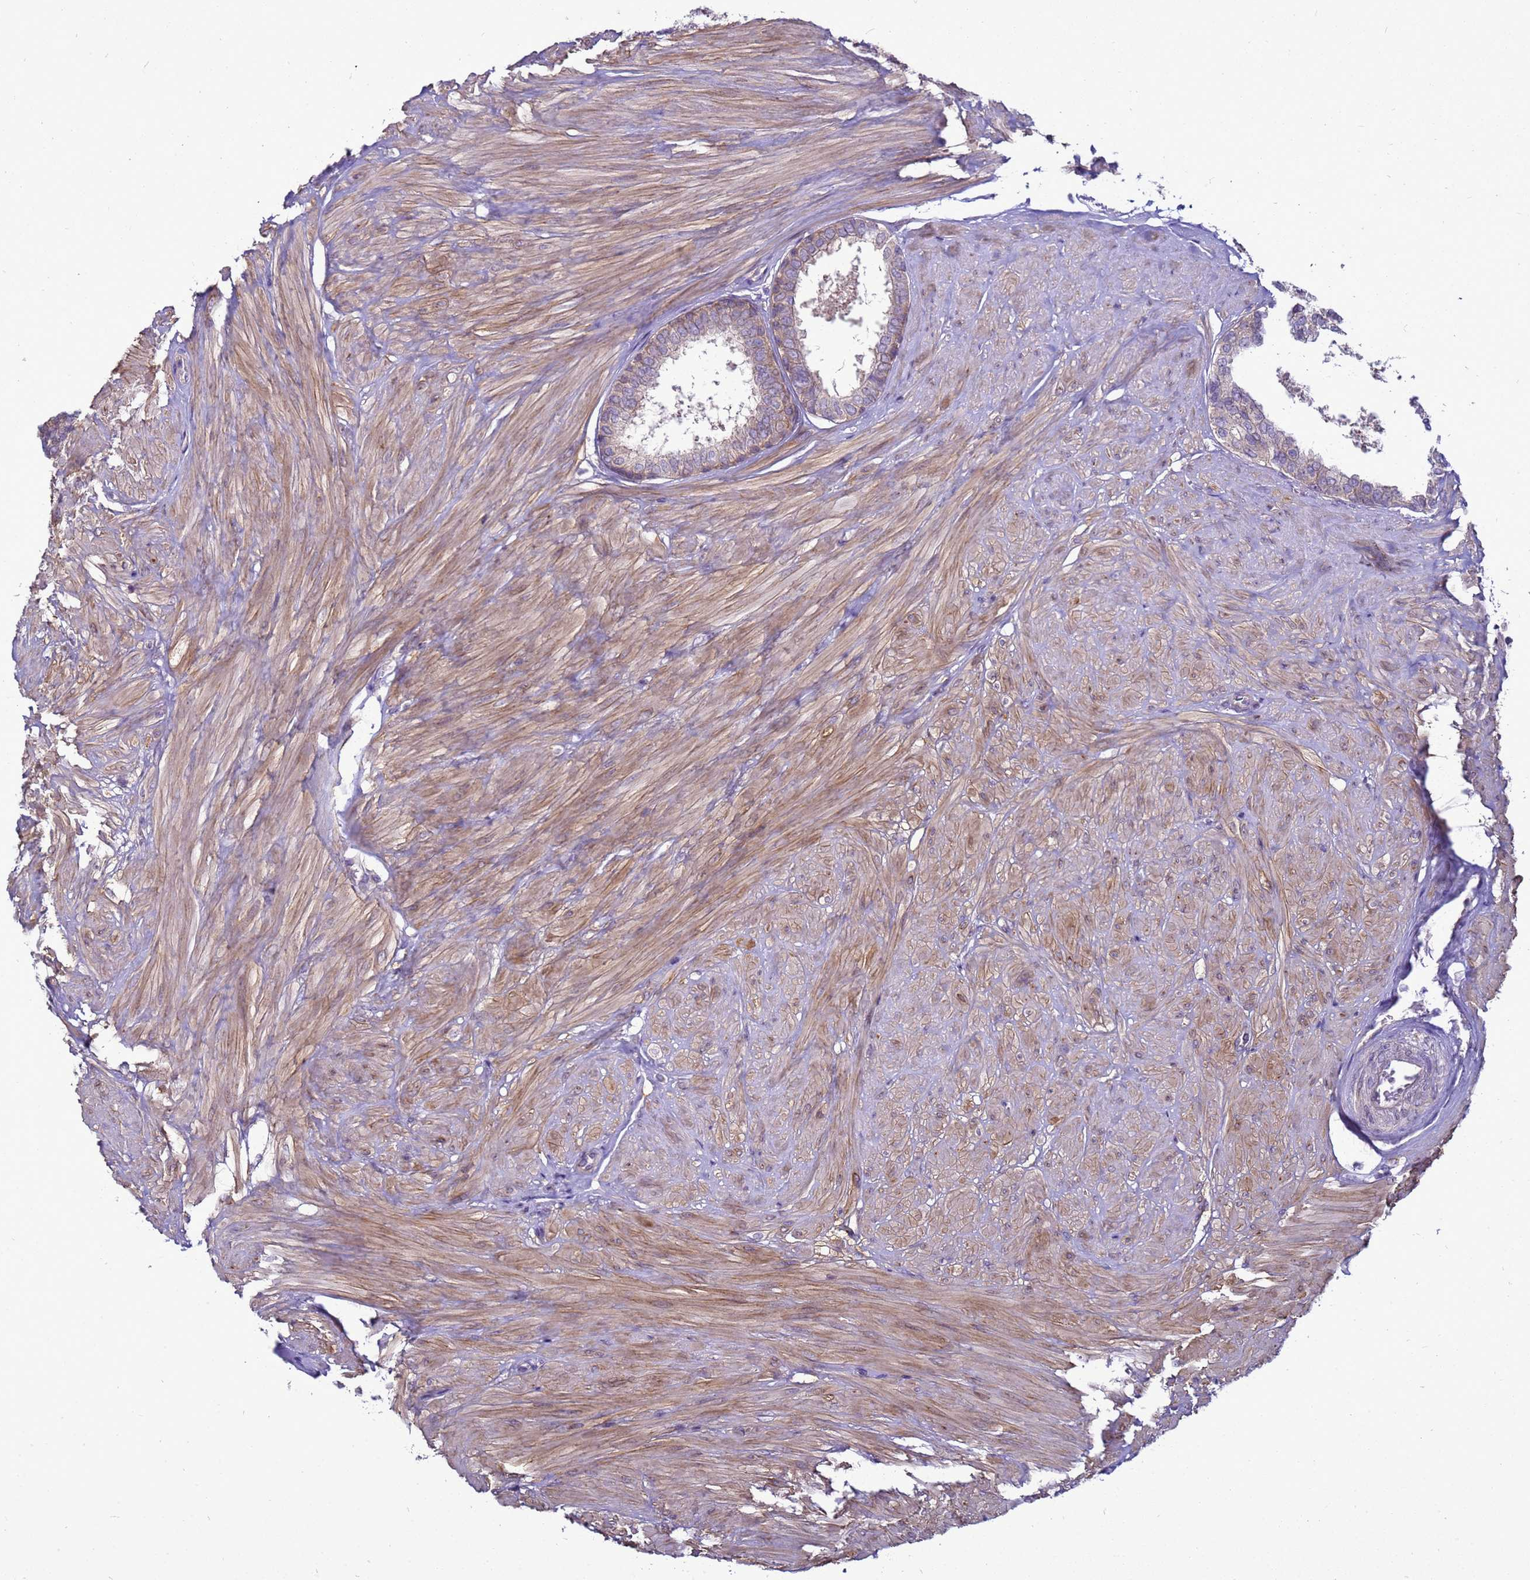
{"staining": {"intensity": "moderate", "quantity": "25%-75%", "location": "cytoplasmic/membranous"}, "tissue": "prostate", "cell_type": "Glandular cells", "image_type": "normal", "snomed": [{"axis": "morphology", "description": "Normal tissue, NOS"}, {"axis": "topography", "description": "Prostate"}], "caption": "Protein staining displays moderate cytoplasmic/membranous expression in about 25%-75% of glandular cells in unremarkable prostate.", "gene": "MON1B", "patient": {"sex": "male", "age": 48}}